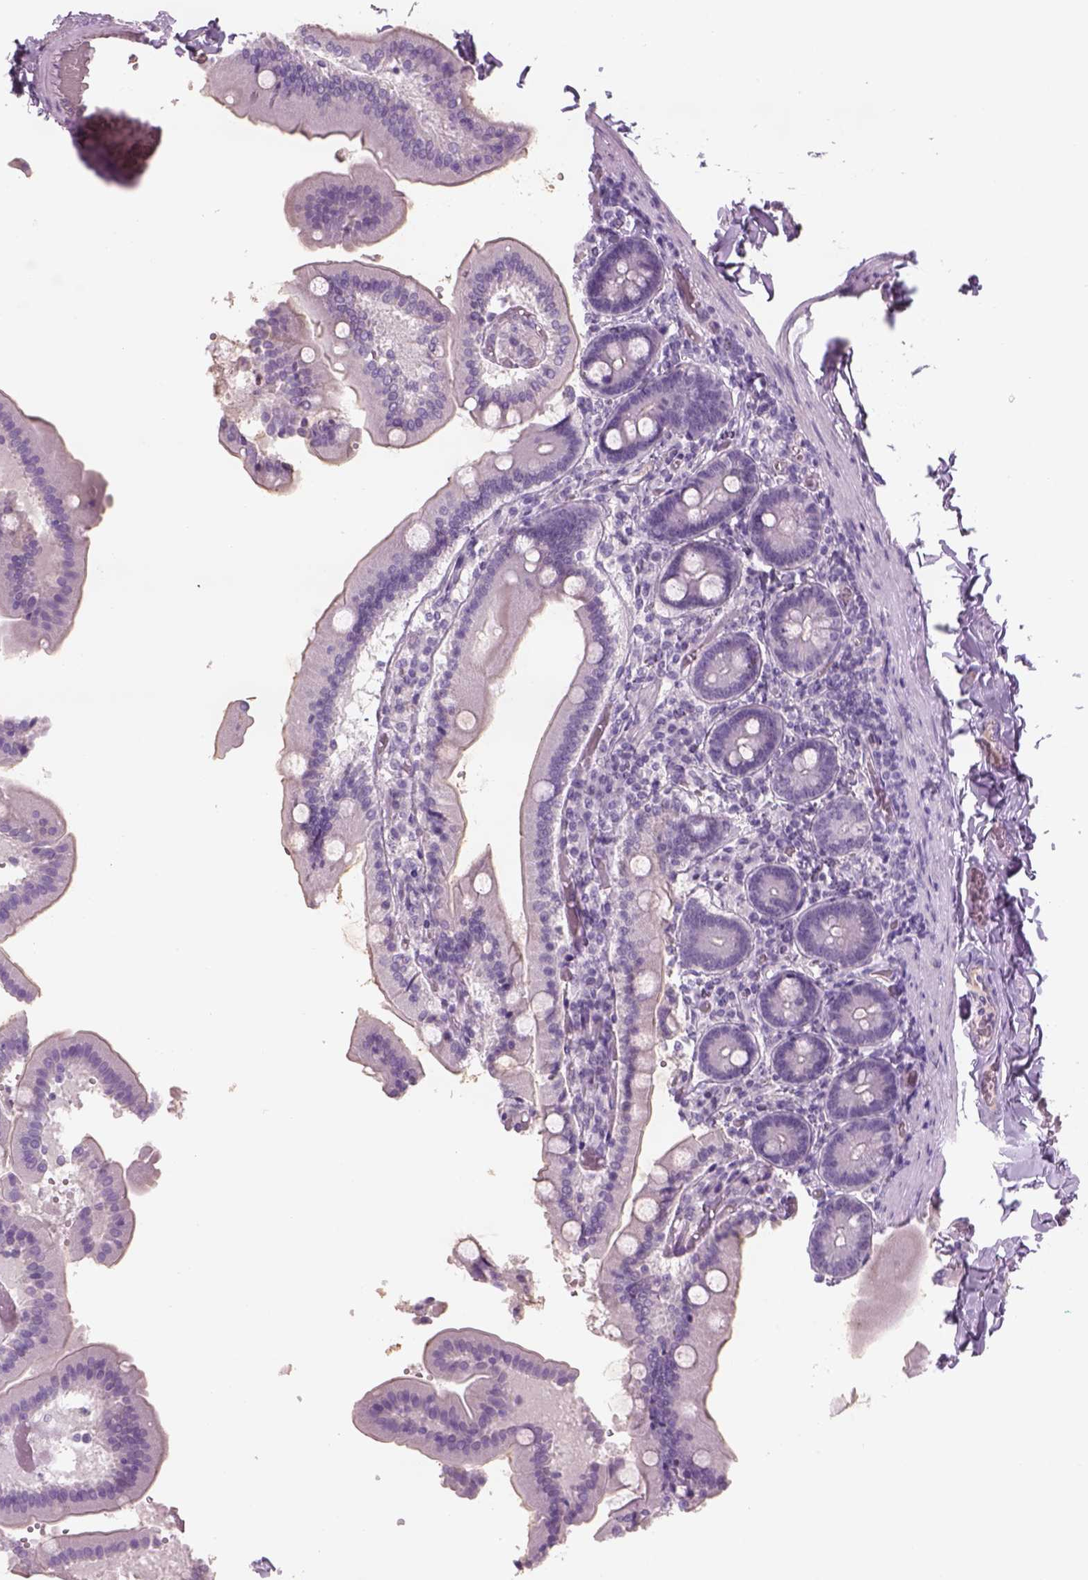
{"staining": {"intensity": "negative", "quantity": "none", "location": "none"}, "tissue": "duodenum", "cell_type": "Glandular cells", "image_type": "normal", "snomed": [{"axis": "morphology", "description": "Normal tissue, NOS"}, {"axis": "topography", "description": "Duodenum"}], "caption": "There is no significant expression in glandular cells of duodenum. (DAB immunohistochemistry (IHC) with hematoxylin counter stain).", "gene": "GAS2L2", "patient": {"sex": "female", "age": 62}}